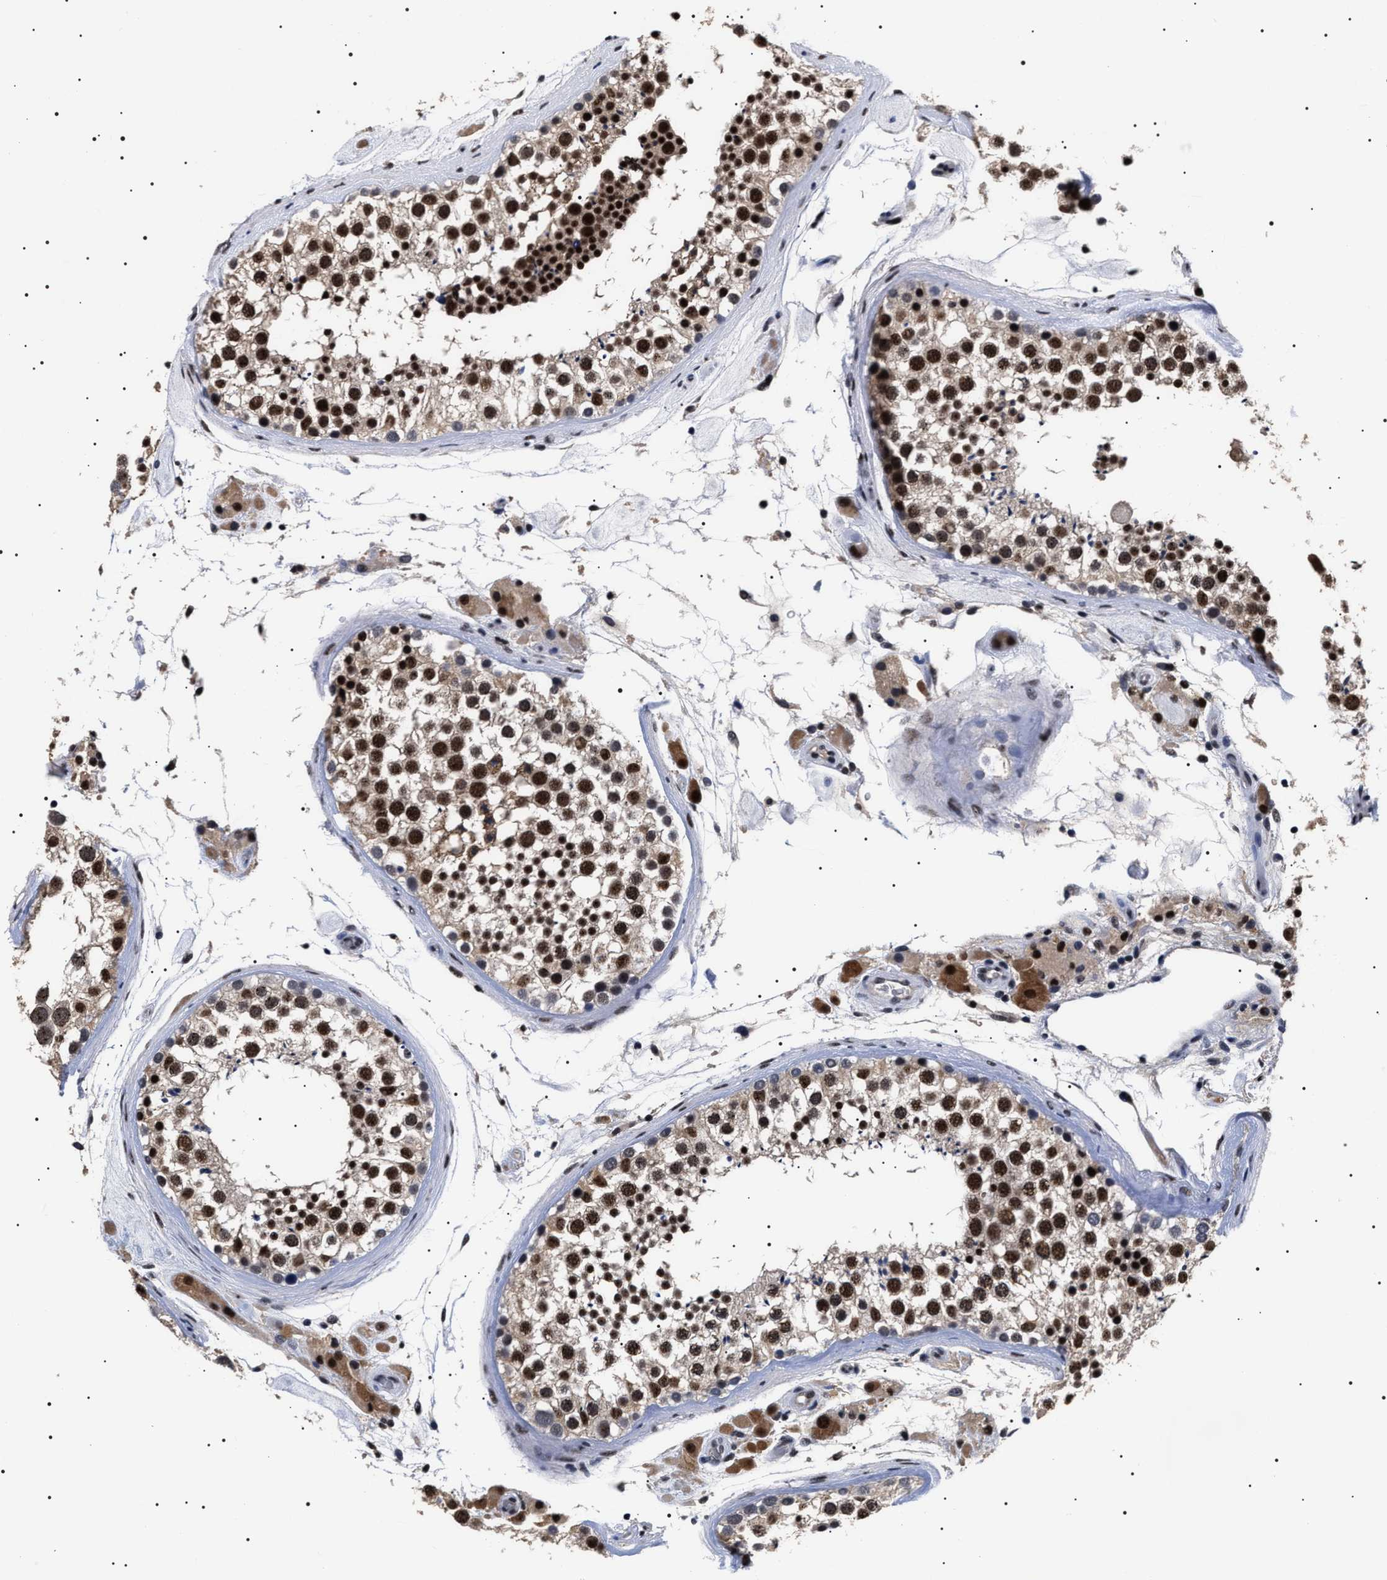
{"staining": {"intensity": "strong", "quantity": ">75%", "location": "nuclear"}, "tissue": "testis", "cell_type": "Cells in seminiferous ducts", "image_type": "normal", "snomed": [{"axis": "morphology", "description": "Normal tissue, NOS"}, {"axis": "topography", "description": "Testis"}], "caption": "Benign testis reveals strong nuclear positivity in approximately >75% of cells in seminiferous ducts.", "gene": "CAAP1", "patient": {"sex": "male", "age": 46}}